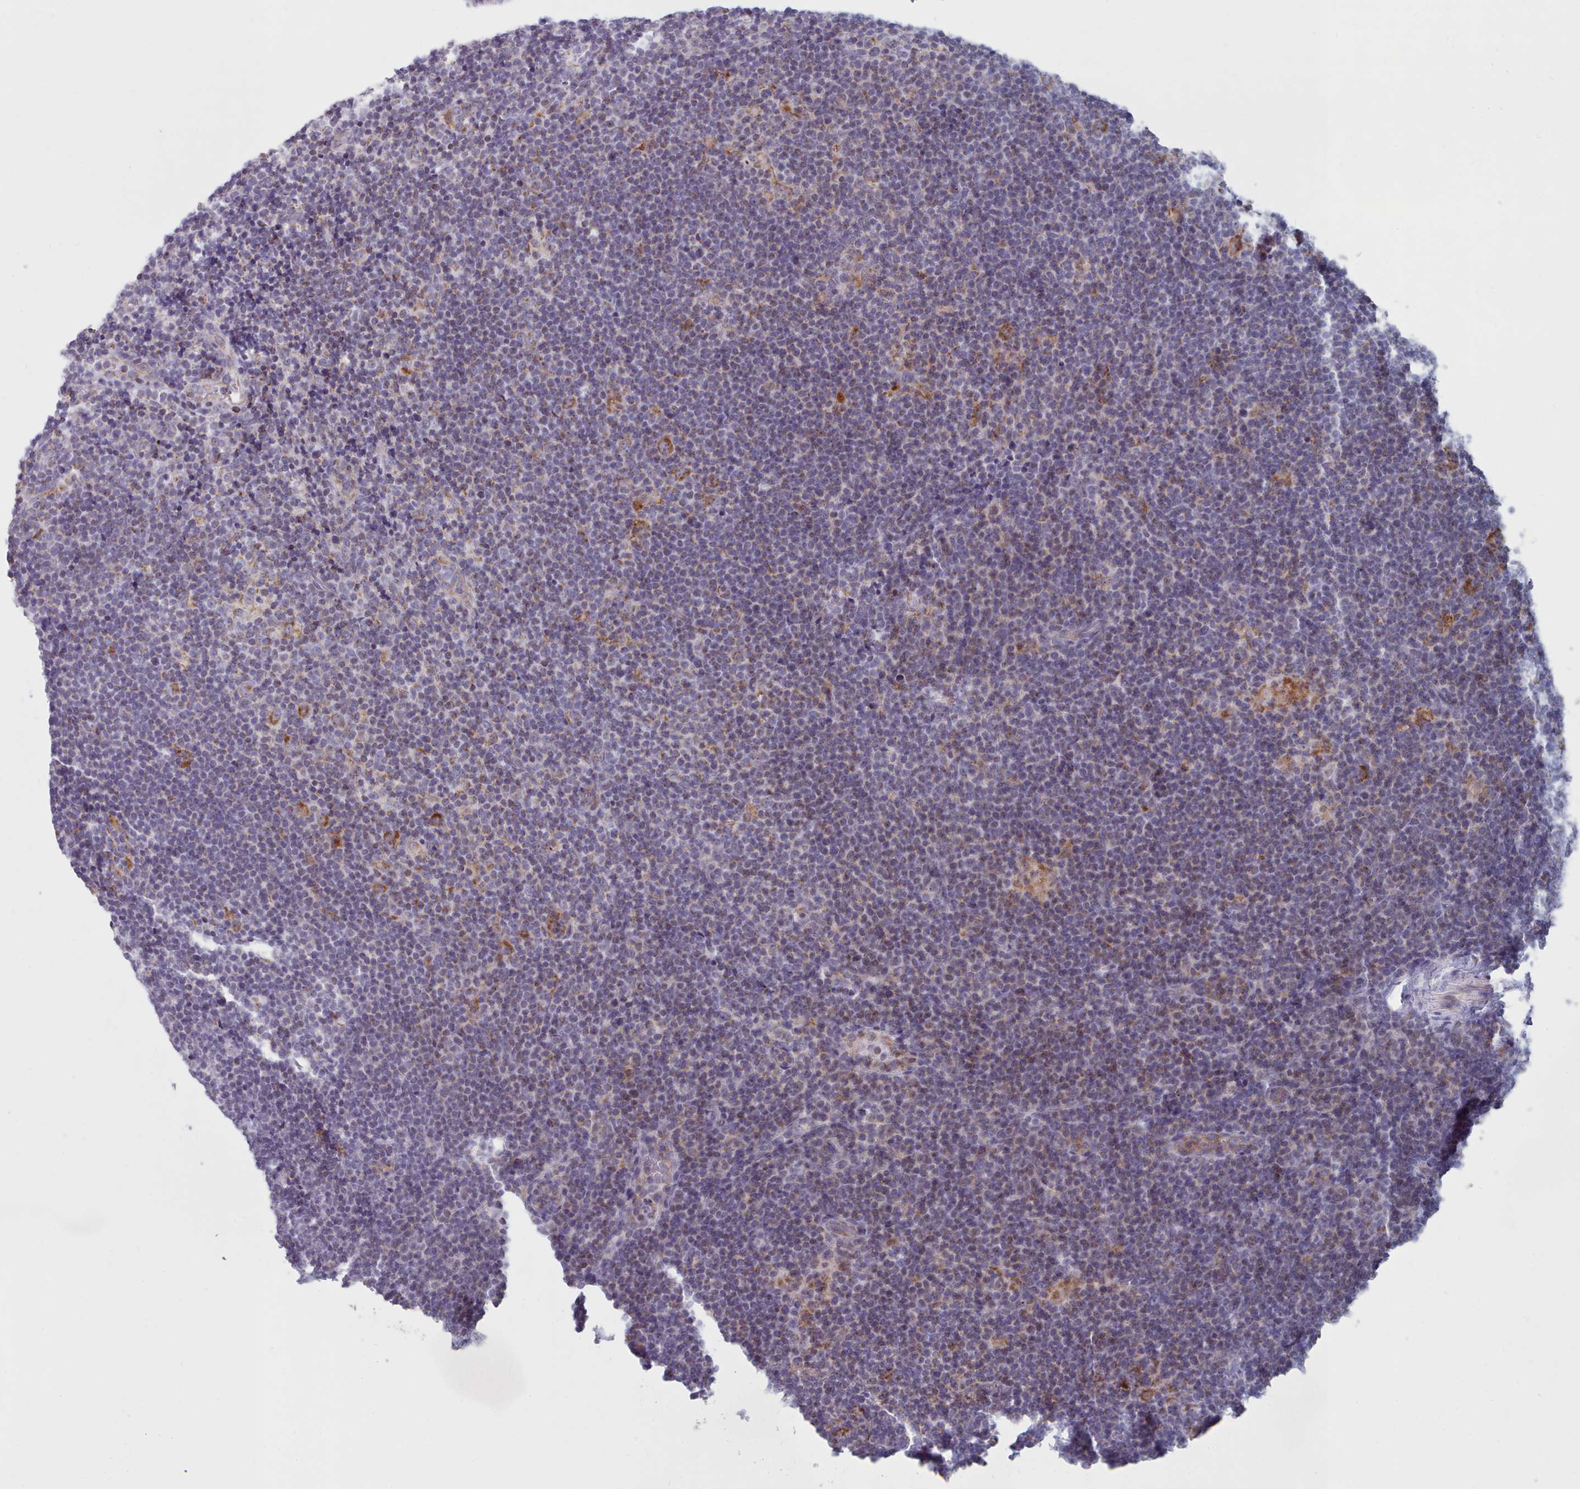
{"staining": {"intensity": "moderate", "quantity": ">75%", "location": "cytoplasmic/membranous"}, "tissue": "lymphoma", "cell_type": "Tumor cells", "image_type": "cancer", "snomed": [{"axis": "morphology", "description": "Hodgkin's disease, NOS"}, {"axis": "topography", "description": "Lymph node"}], "caption": "IHC (DAB (3,3'-diaminobenzidine)) staining of lymphoma demonstrates moderate cytoplasmic/membranous protein expression in about >75% of tumor cells.", "gene": "FAM170B", "patient": {"sex": "female", "age": 57}}